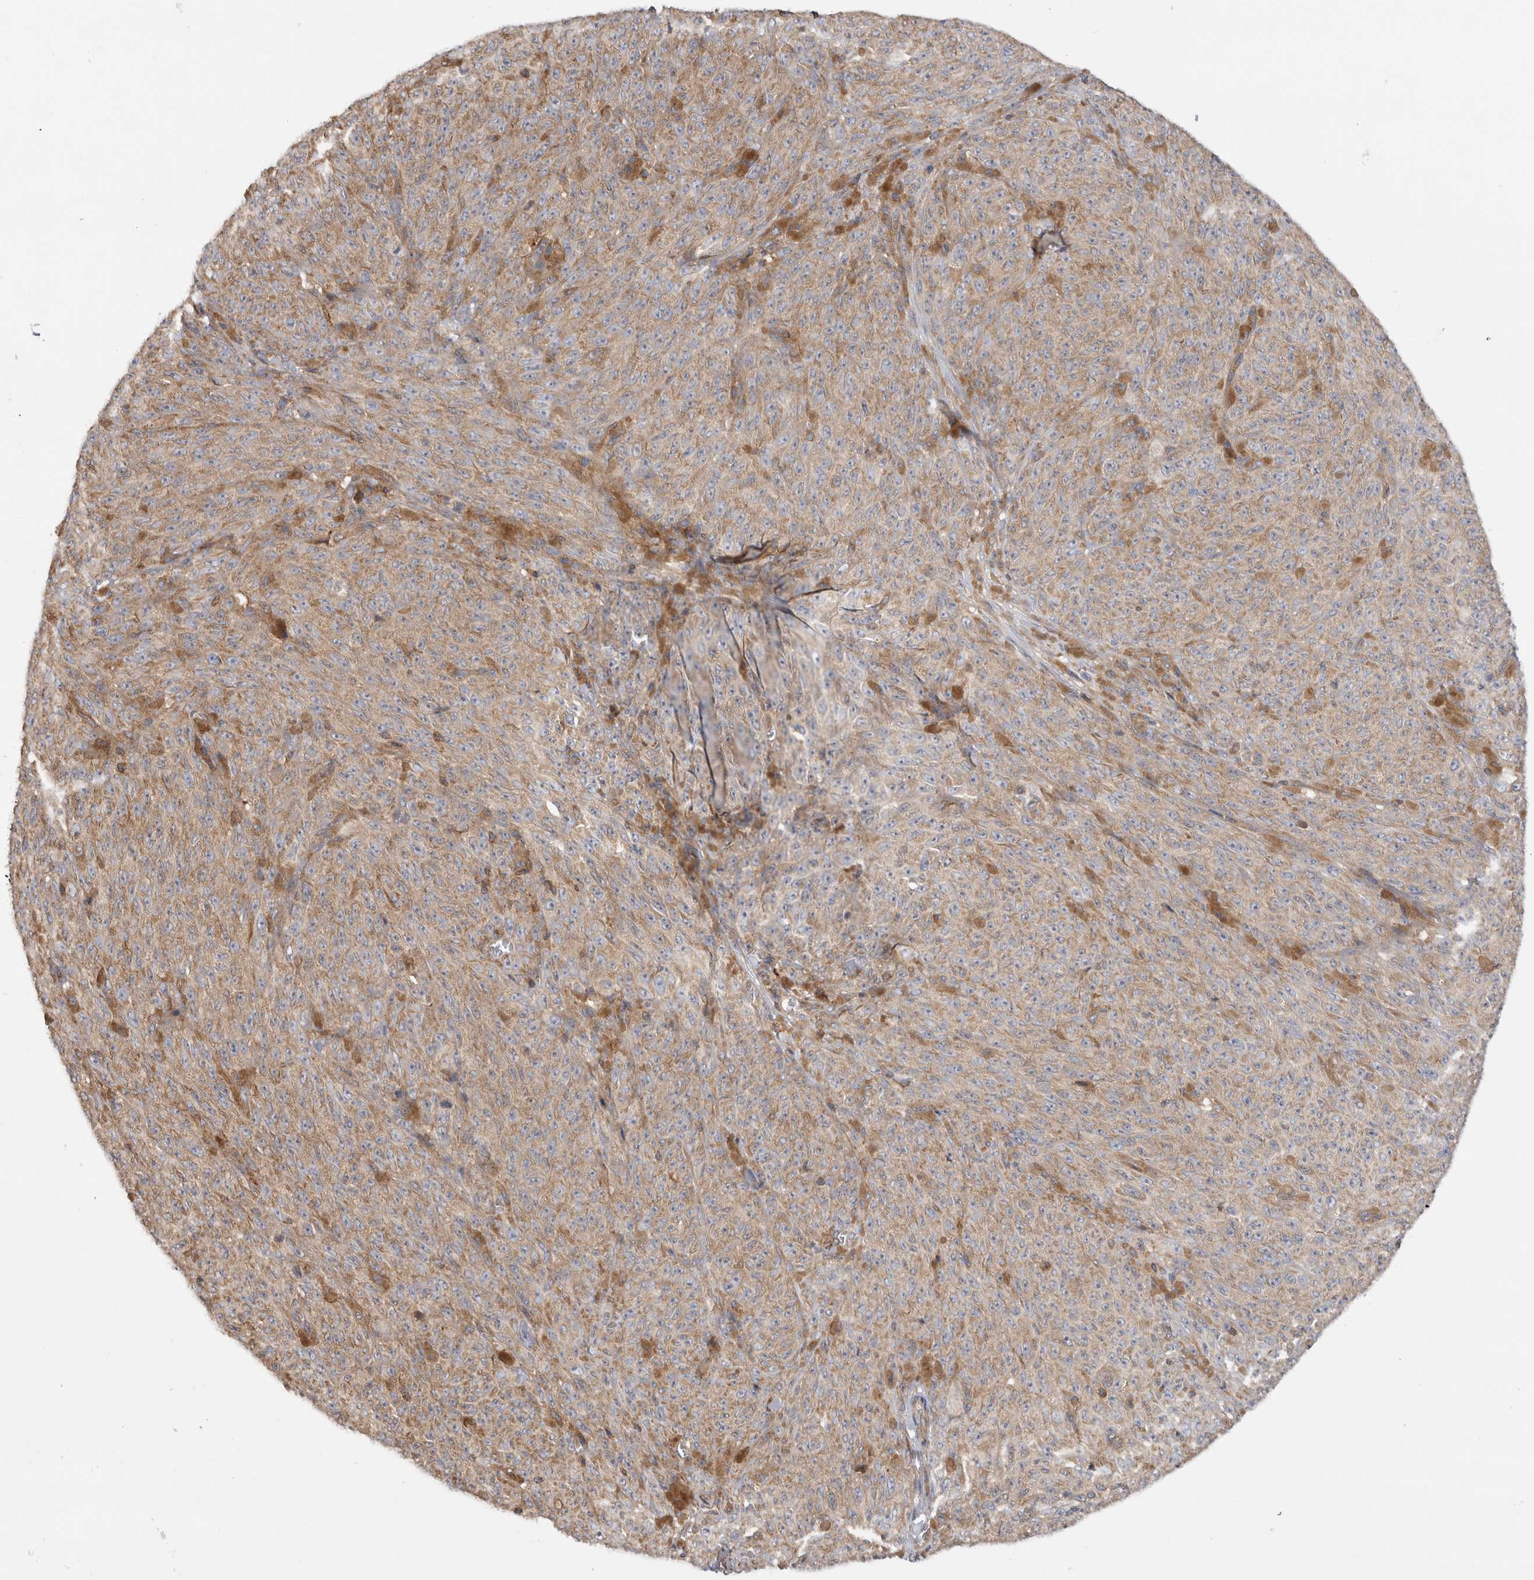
{"staining": {"intensity": "moderate", "quantity": ">75%", "location": "cytoplasmic/membranous"}, "tissue": "melanoma", "cell_type": "Tumor cells", "image_type": "cancer", "snomed": [{"axis": "morphology", "description": "Malignant melanoma, NOS"}, {"axis": "topography", "description": "Skin"}], "caption": "Brown immunohistochemical staining in human melanoma displays moderate cytoplasmic/membranous staining in about >75% of tumor cells. The protein is stained brown, and the nuclei are stained in blue (DAB IHC with brightfield microscopy, high magnification).", "gene": "GRIK2", "patient": {"sex": "female", "age": 82}}